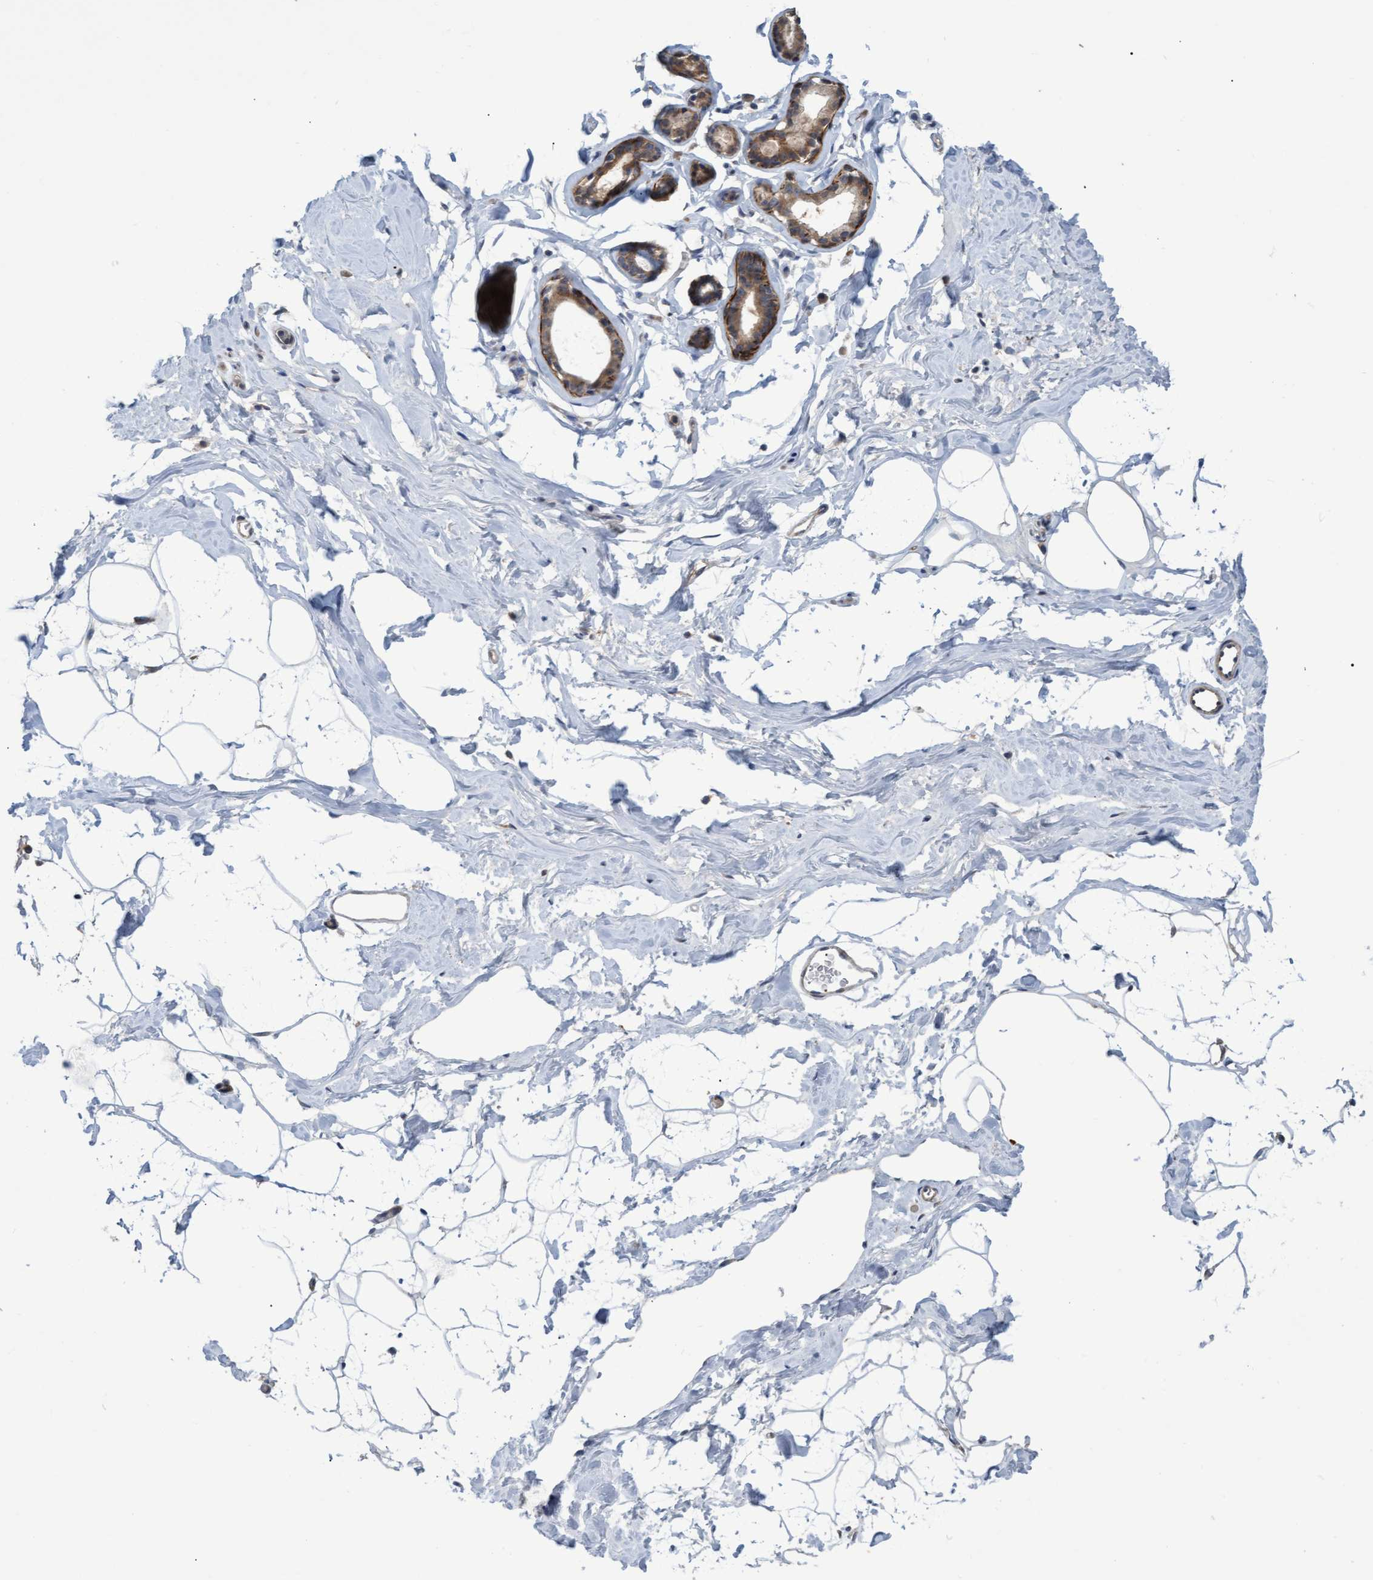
{"staining": {"intensity": "weak", "quantity": ">75%", "location": "cytoplasmic/membranous"}, "tissue": "adipose tissue", "cell_type": "Adipocytes", "image_type": "normal", "snomed": [{"axis": "morphology", "description": "Normal tissue, NOS"}, {"axis": "morphology", "description": "Fibrosis, NOS"}, {"axis": "topography", "description": "Breast"}, {"axis": "topography", "description": "Adipose tissue"}], "caption": "An image showing weak cytoplasmic/membranous expression in approximately >75% of adipocytes in normal adipose tissue, as visualized by brown immunohistochemical staining.", "gene": "NAA15", "patient": {"sex": "female", "age": 39}}